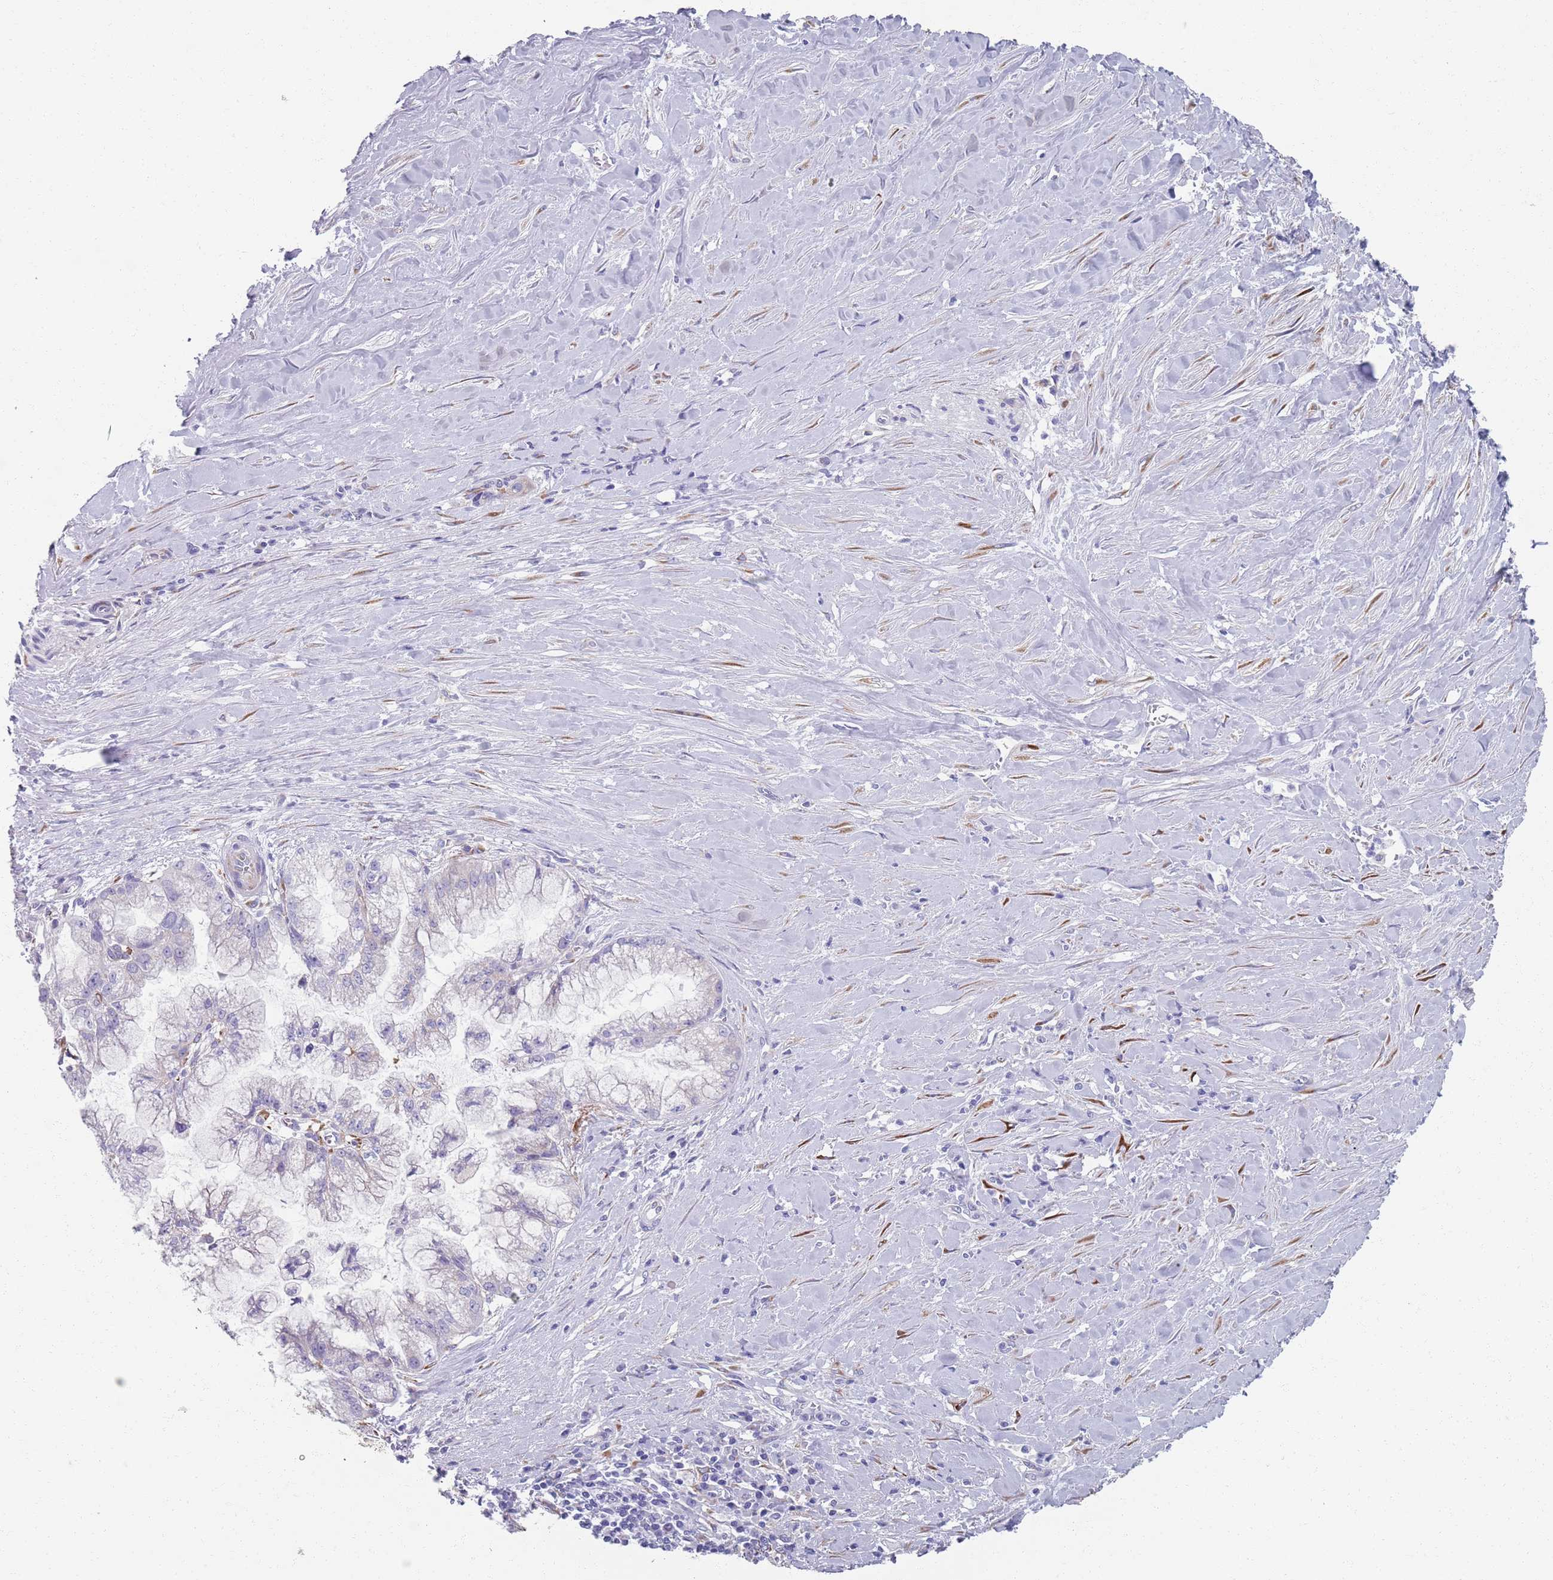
{"staining": {"intensity": "negative", "quantity": "none", "location": "none"}, "tissue": "pancreatic cancer", "cell_type": "Tumor cells", "image_type": "cancer", "snomed": [{"axis": "morphology", "description": "Adenocarcinoma, NOS"}, {"axis": "topography", "description": "Pancreas"}], "caption": "Immunohistochemical staining of human pancreatic cancer reveals no significant positivity in tumor cells.", "gene": "PLOD1", "patient": {"sex": "male", "age": 73}}